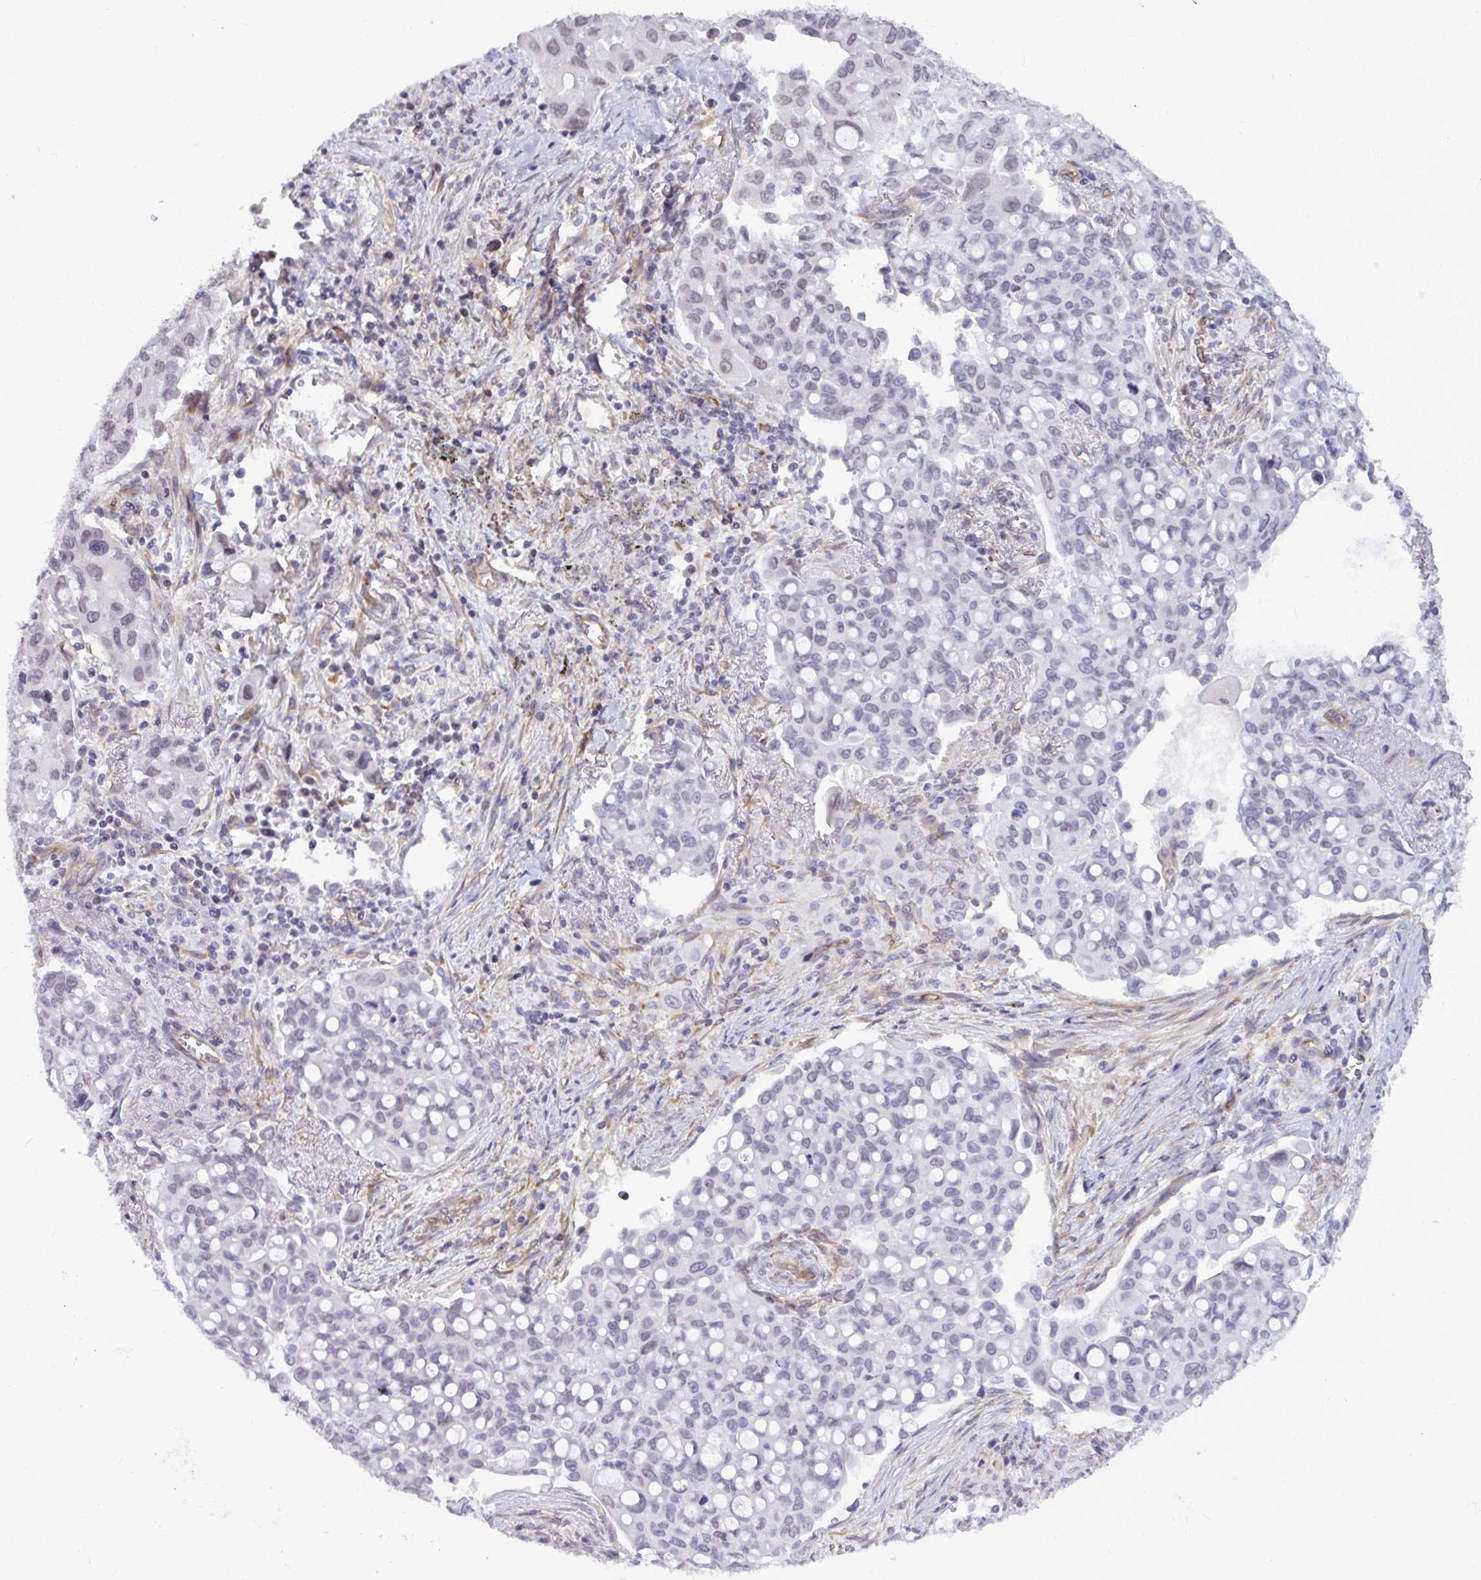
{"staining": {"intensity": "negative", "quantity": "none", "location": "none"}, "tissue": "lung cancer", "cell_type": "Tumor cells", "image_type": "cancer", "snomed": [{"axis": "morphology", "description": "Adenocarcinoma, NOS"}, {"axis": "topography", "description": "Lung"}], "caption": "Tumor cells show no significant expression in lung cancer (adenocarcinoma). (Brightfield microscopy of DAB (3,3'-diaminobenzidine) immunohistochemistry (IHC) at high magnification).", "gene": "EML1", "patient": {"sex": "male", "age": 68}}